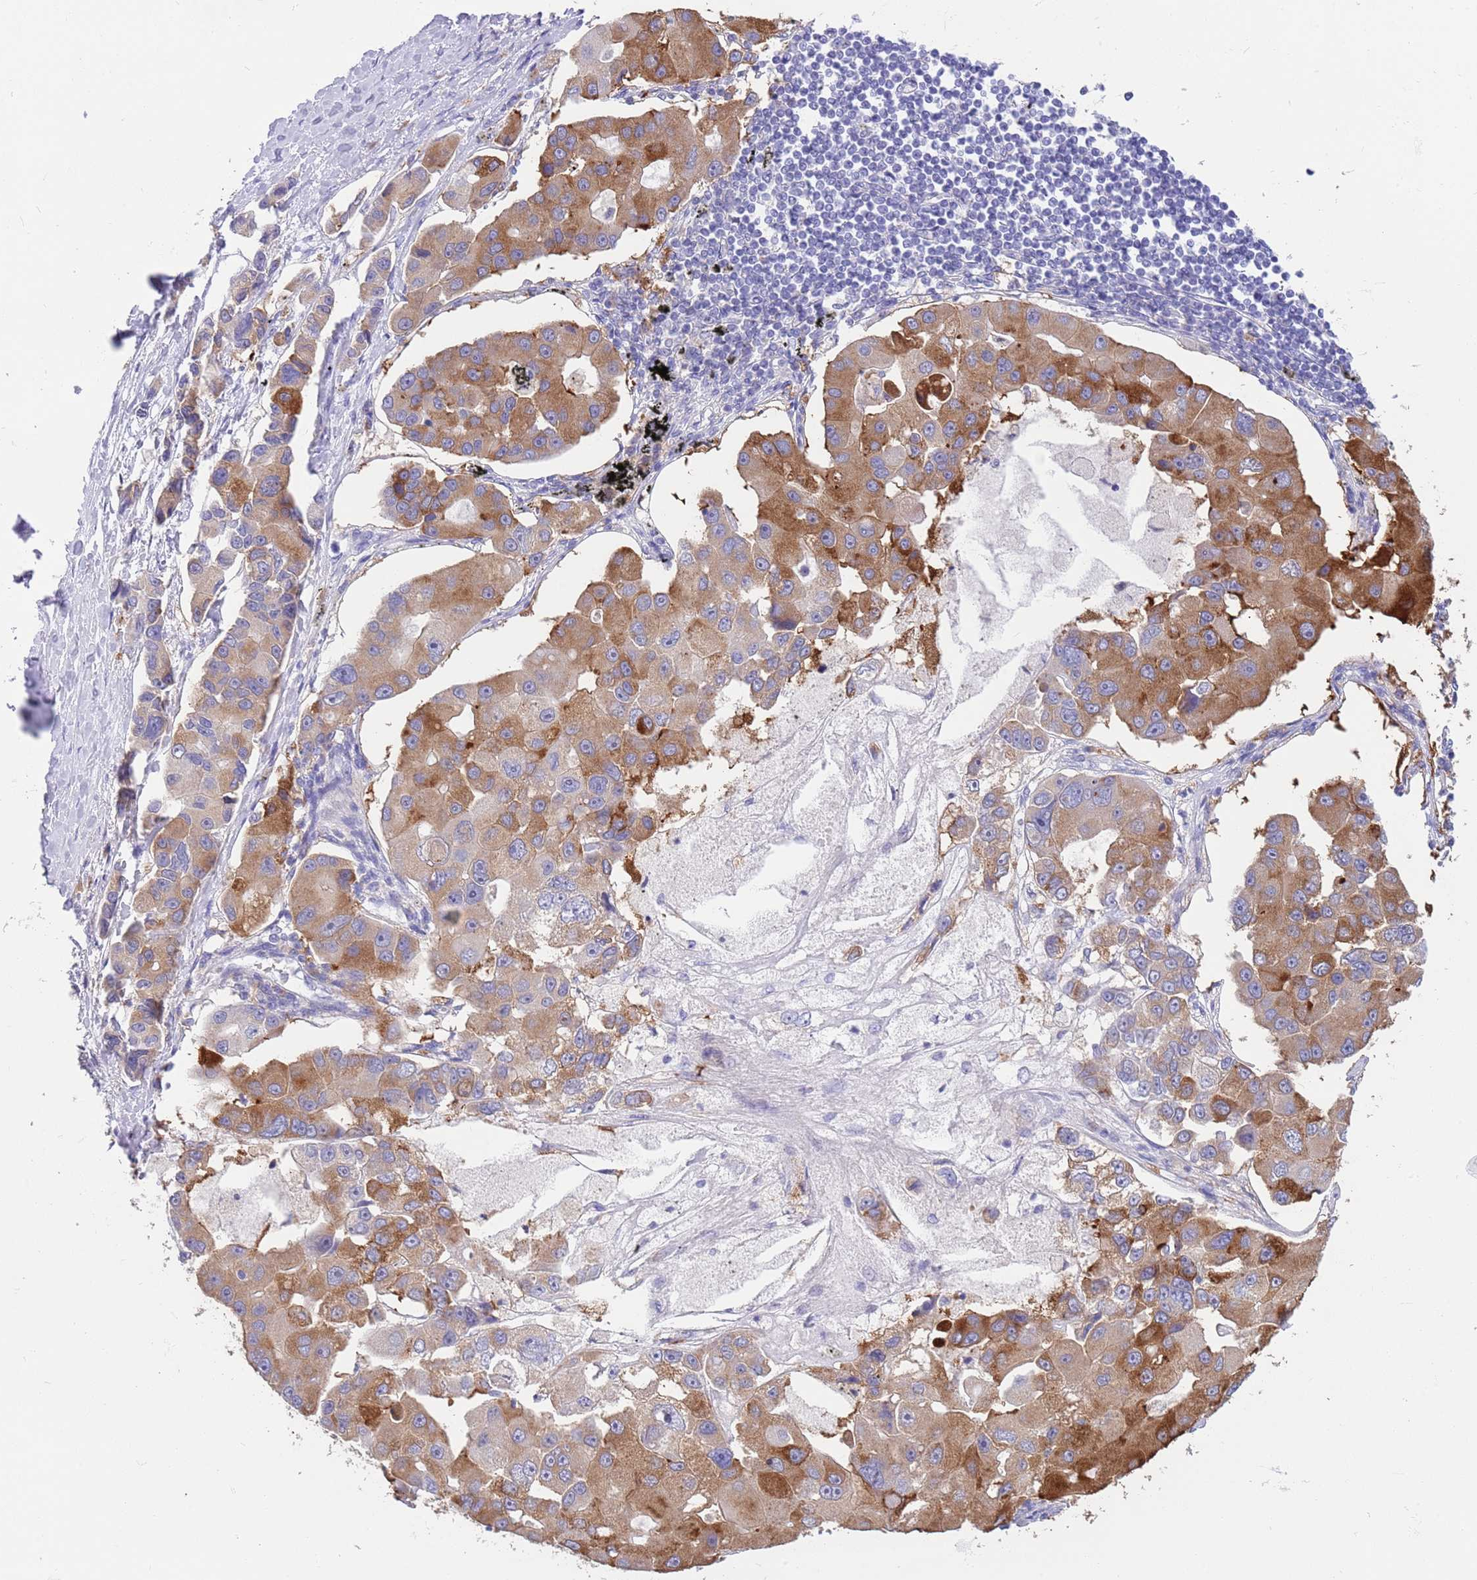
{"staining": {"intensity": "moderate", "quantity": ">75%", "location": "cytoplasmic/membranous"}, "tissue": "lung cancer", "cell_type": "Tumor cells", "image_type": "cancer", "snomed": [{"axis": "morphology", "description": "Adenocarcinoma, NOS"}, {"axis": "topography", "description": "Lung"}], "caption": "Immunohistochemical staining of lung adenocarcinoma reveals moderate cytoplasmic/membranous protein expression in approximately >75% of tumor cells. (Brightfield microscopy of DAB IHC at high magnification).", "gene": "TYW1", "patient": {"sex": "female", "age": 54}}